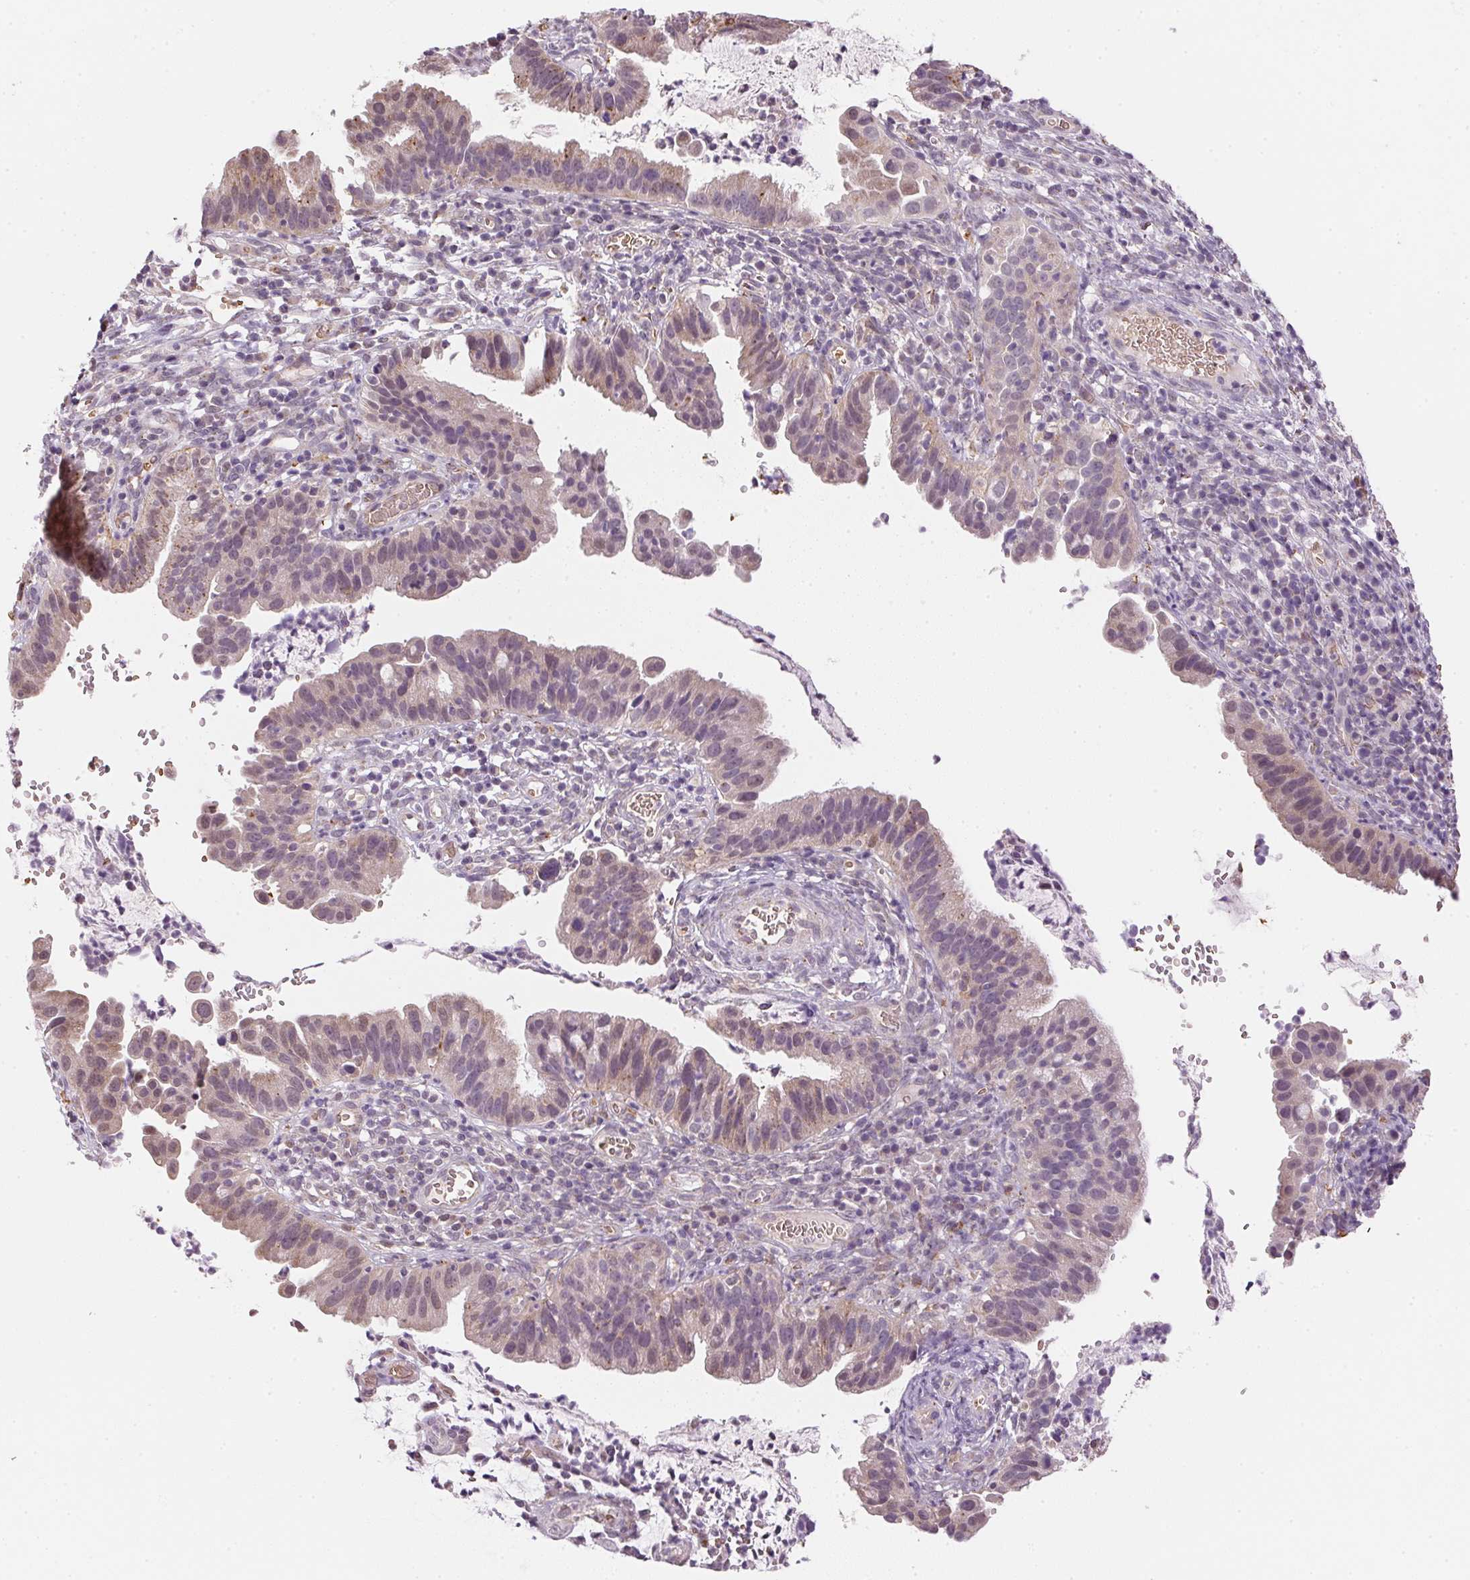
{"staining": {"intensity": "weak", "quantity": "25%-75%", "location": "cytoplasmic/membranous"}, "tissue": "cervical cancer", "cell_type": "Tumor cells", "image_type": "cancer", "snomed": [{"axis": "morphology", "description": "Adenocarcinoma, NOS"}, {"axis": "topography", "description": "Cervix"}], "caption": "This histopathology image demonstrates cervical adenocarcinoma stained with IHC to label a protein in brown. The cytoplasmic/membranous of tumor cells show weak positivity for the protein. Nuclei are counter-stained blue.", "gene": "METTL13", "patient": {"sex": "female", "age": 34}}